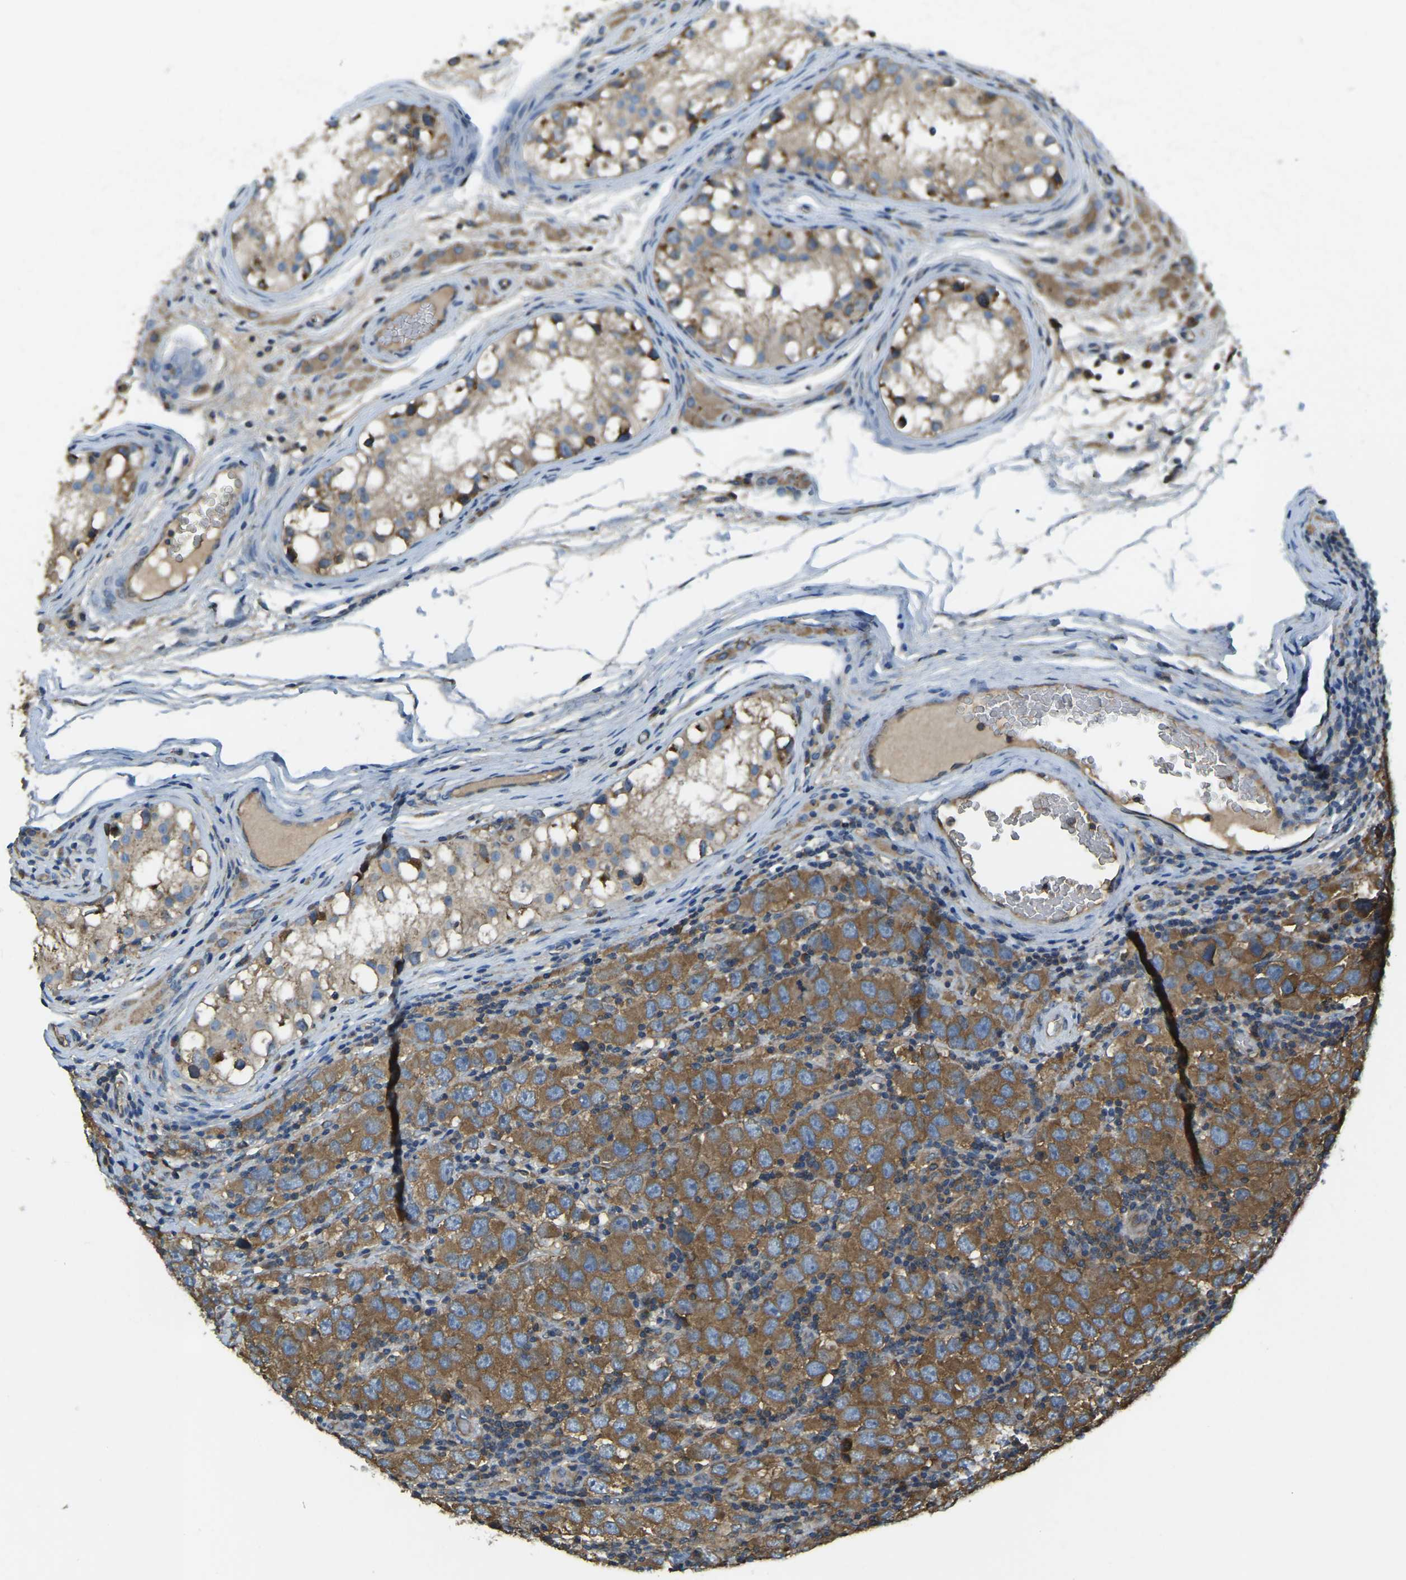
{"staining": {"intensity": "moderate", "quantity": ">75%", "location": "cytoplasmic/membranous"}, "tissue": "testis cancer", "cell_type": "Tumor cells", "image_type": "cancer", "snomed": [{"axis": "morphology", "description": "Carcinoma, Embryonal, NOS"}, {"axis": "topography", "description": "Testis"}], "caption": "This micrograph reveals IHC staining of testis cancer, with medium moderate cytoplasmic/membranous positivity in about >75% of tumor cells.", "gene": "AIMP1", "patient": {"sex": "male", "age": 21}}